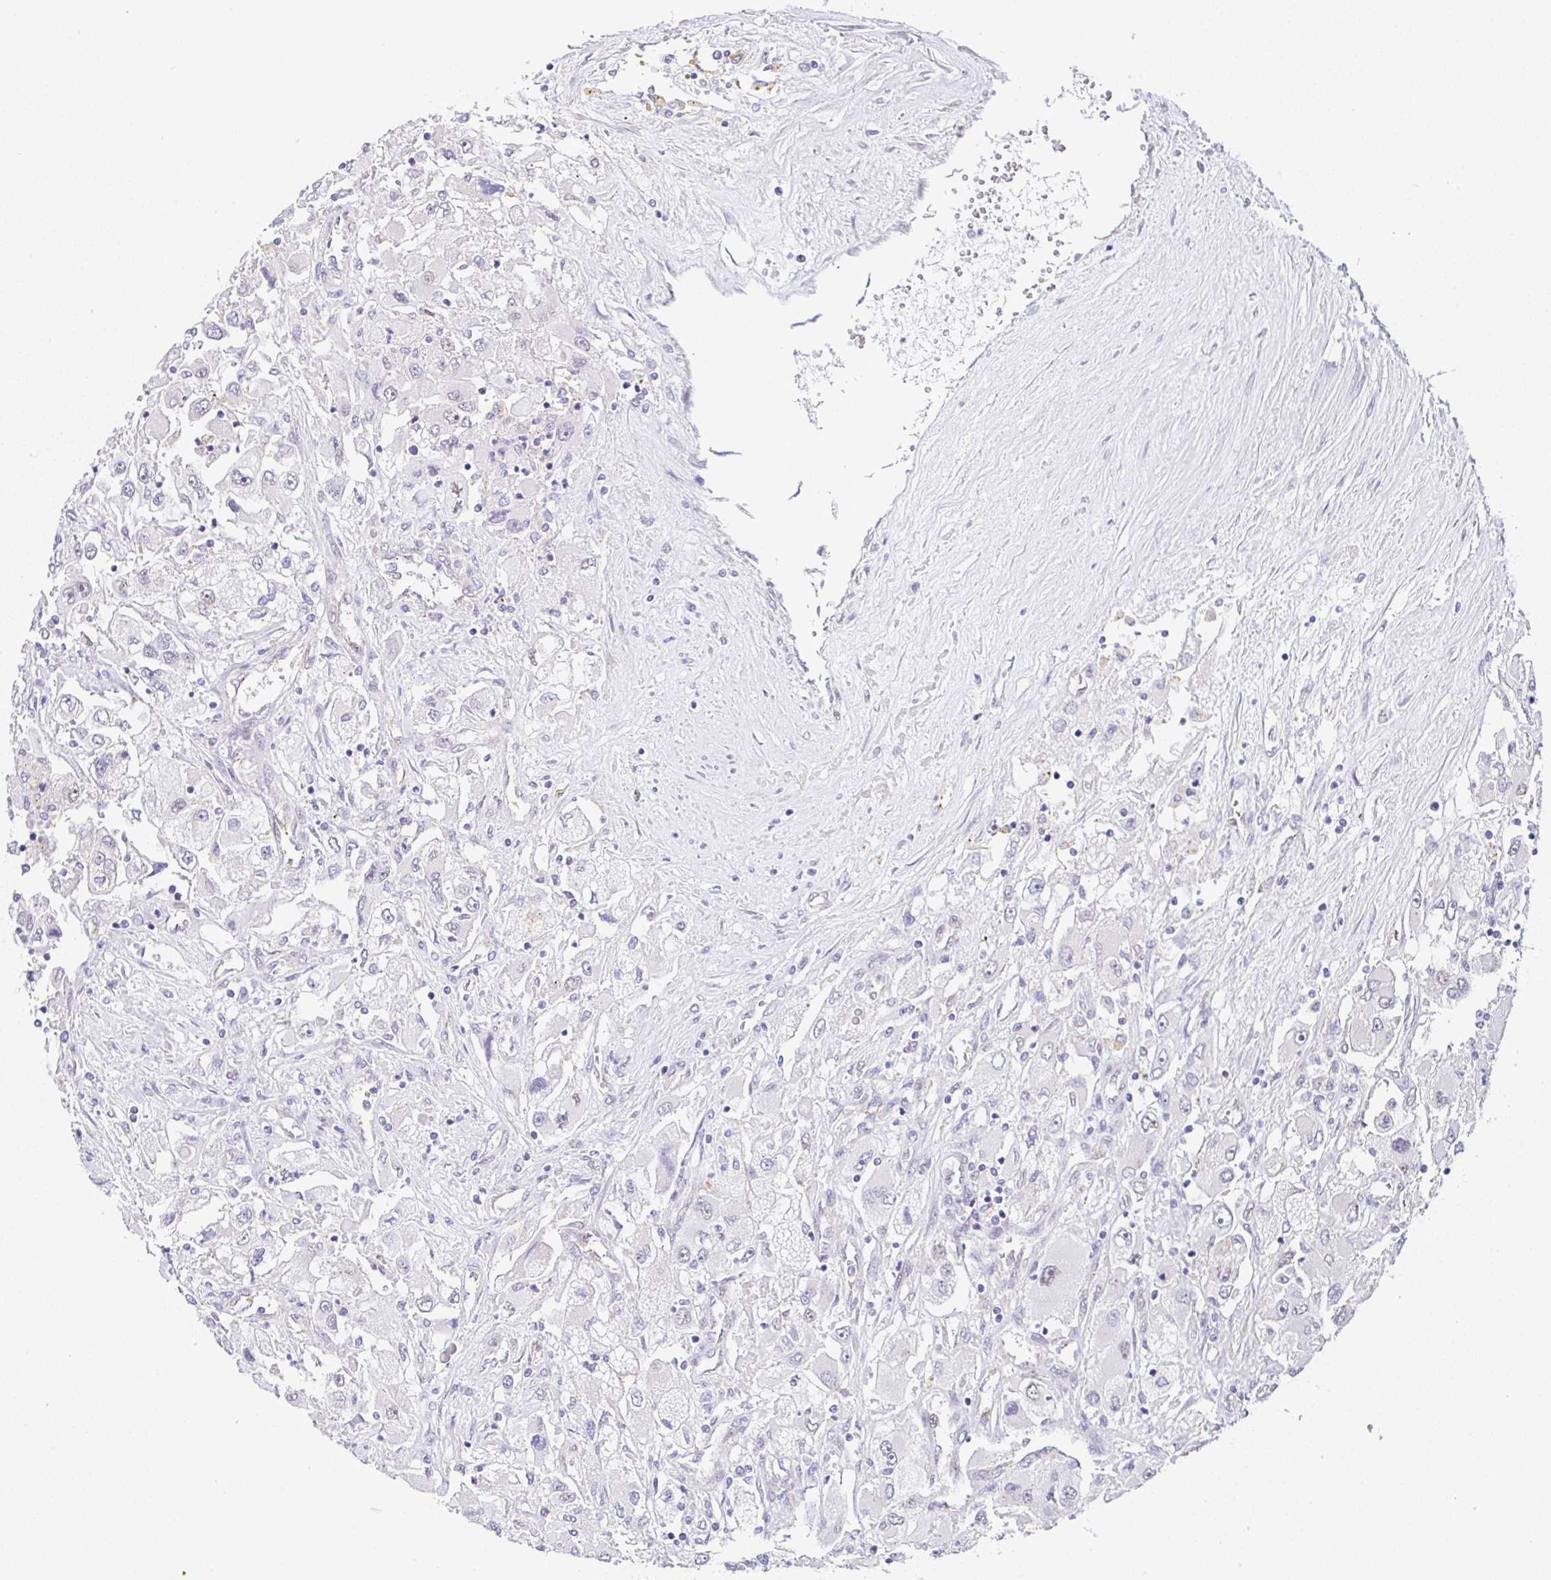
{"staining": {"intensity": "negative", "quantity": "none", "location": "none"}, "tissue": "renal cancer", "cell_type": "Tumor cells", "image_type": "cancer", "snomed": [{"axis": "morphology", "description": "Adenocarcinoma, NOS"}, {"axis": "topography", "description": "Kidney"}], "caption": "High power microscopy image of an immunohistochemistry image of renal cancer (adenocarcinoma), revealing no significant staining in tumor cells.", "gene": "CGNL1", "patient": {"sex": "female", "age": 52}}